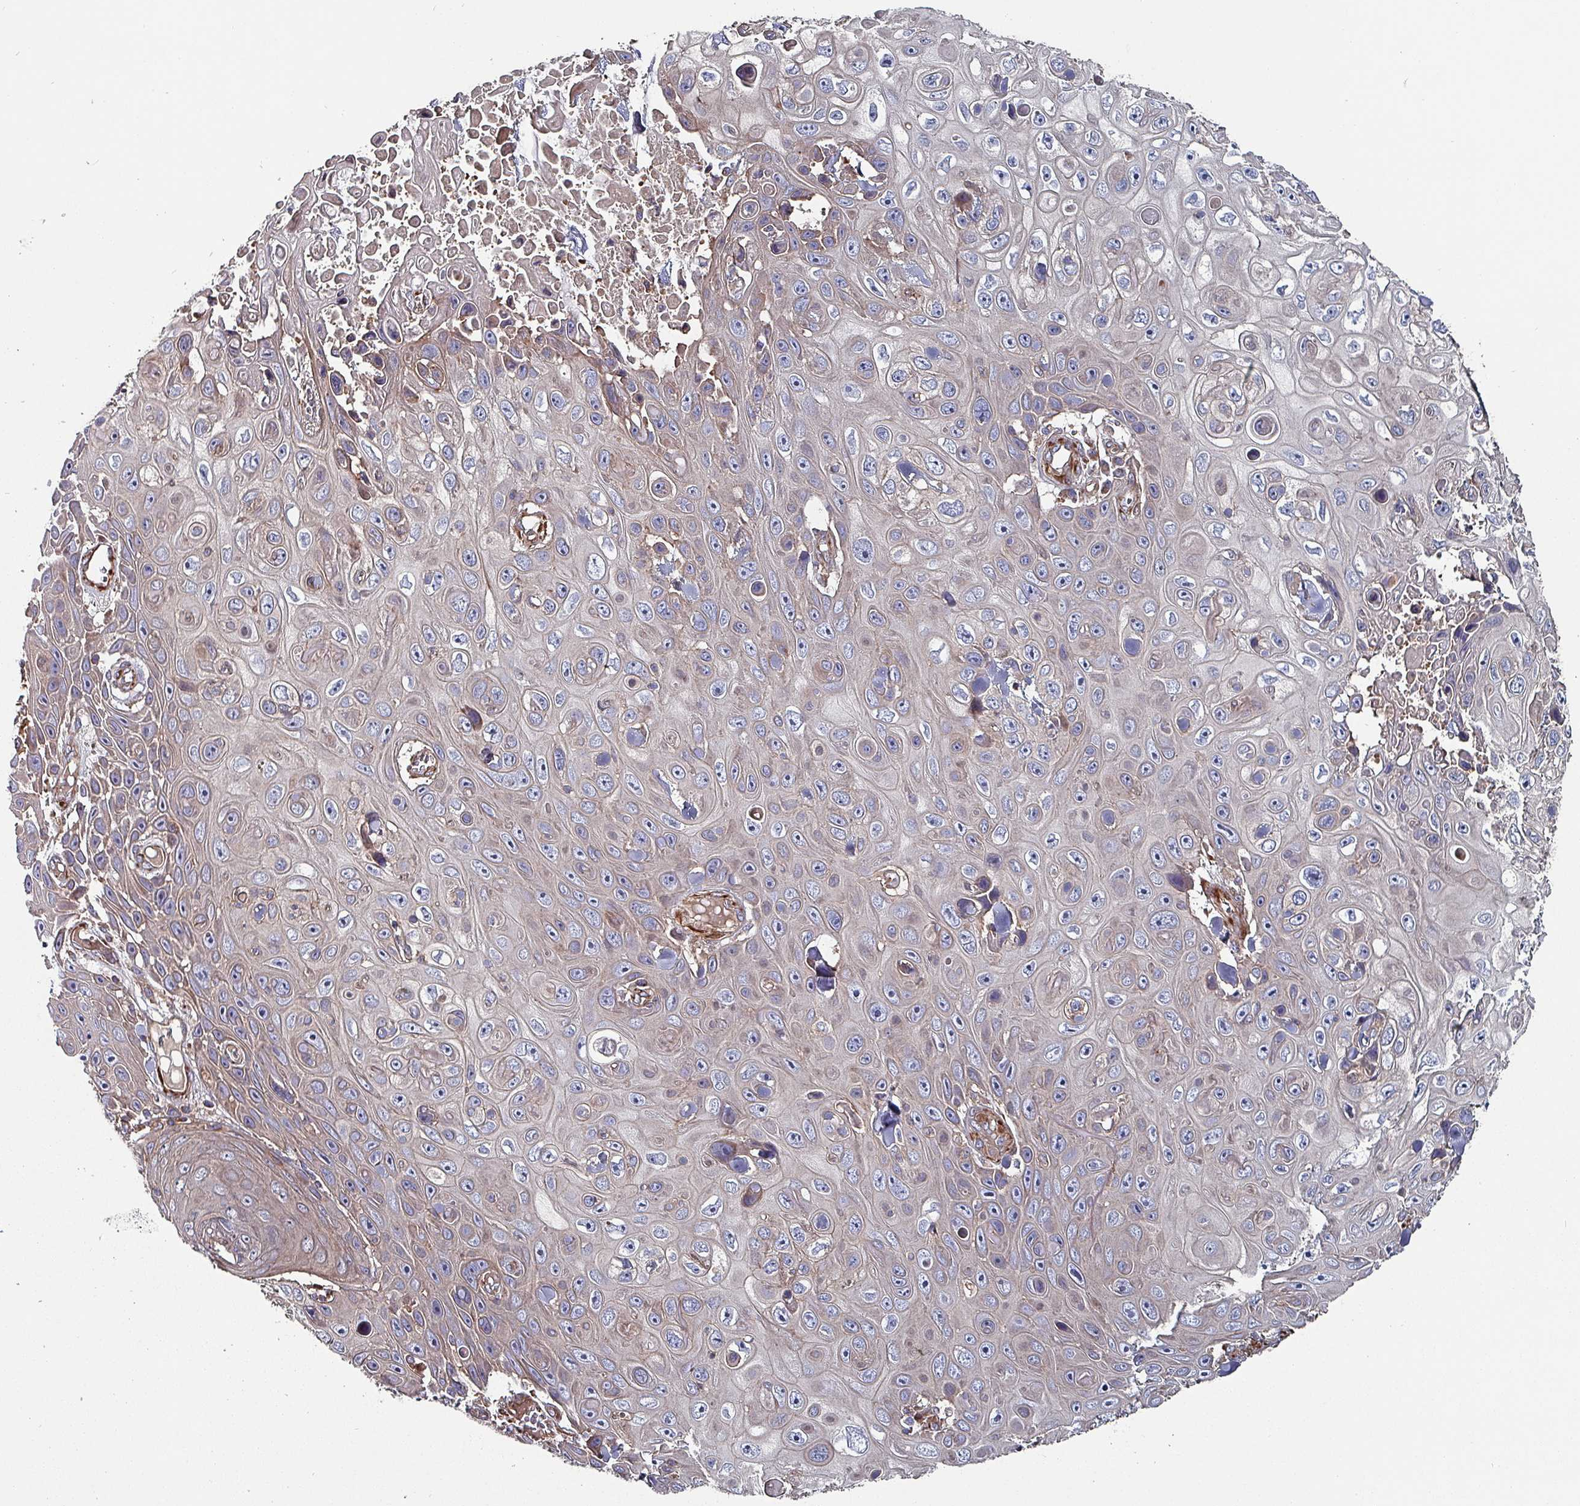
{"staining": {"intensity": "weak", "quantity": "<25%", "location": "cytoplasmic/membranous"}, "tissue": "skin cancer", "cell_type": "Tumor cells", "image_type": "cancer", "snomed": [{"axis": "morphology", "description": "Squamous cell carcinoma, NOS"}, {"axis": "topography", "description": "Skin"}], "caption": "The IHC photomicrograph has no significant staining in tumor cells of skin squamous cell carcinoma tissue.", "gene": "ANO10", "patient": {"sex": "male", "age": 82}}